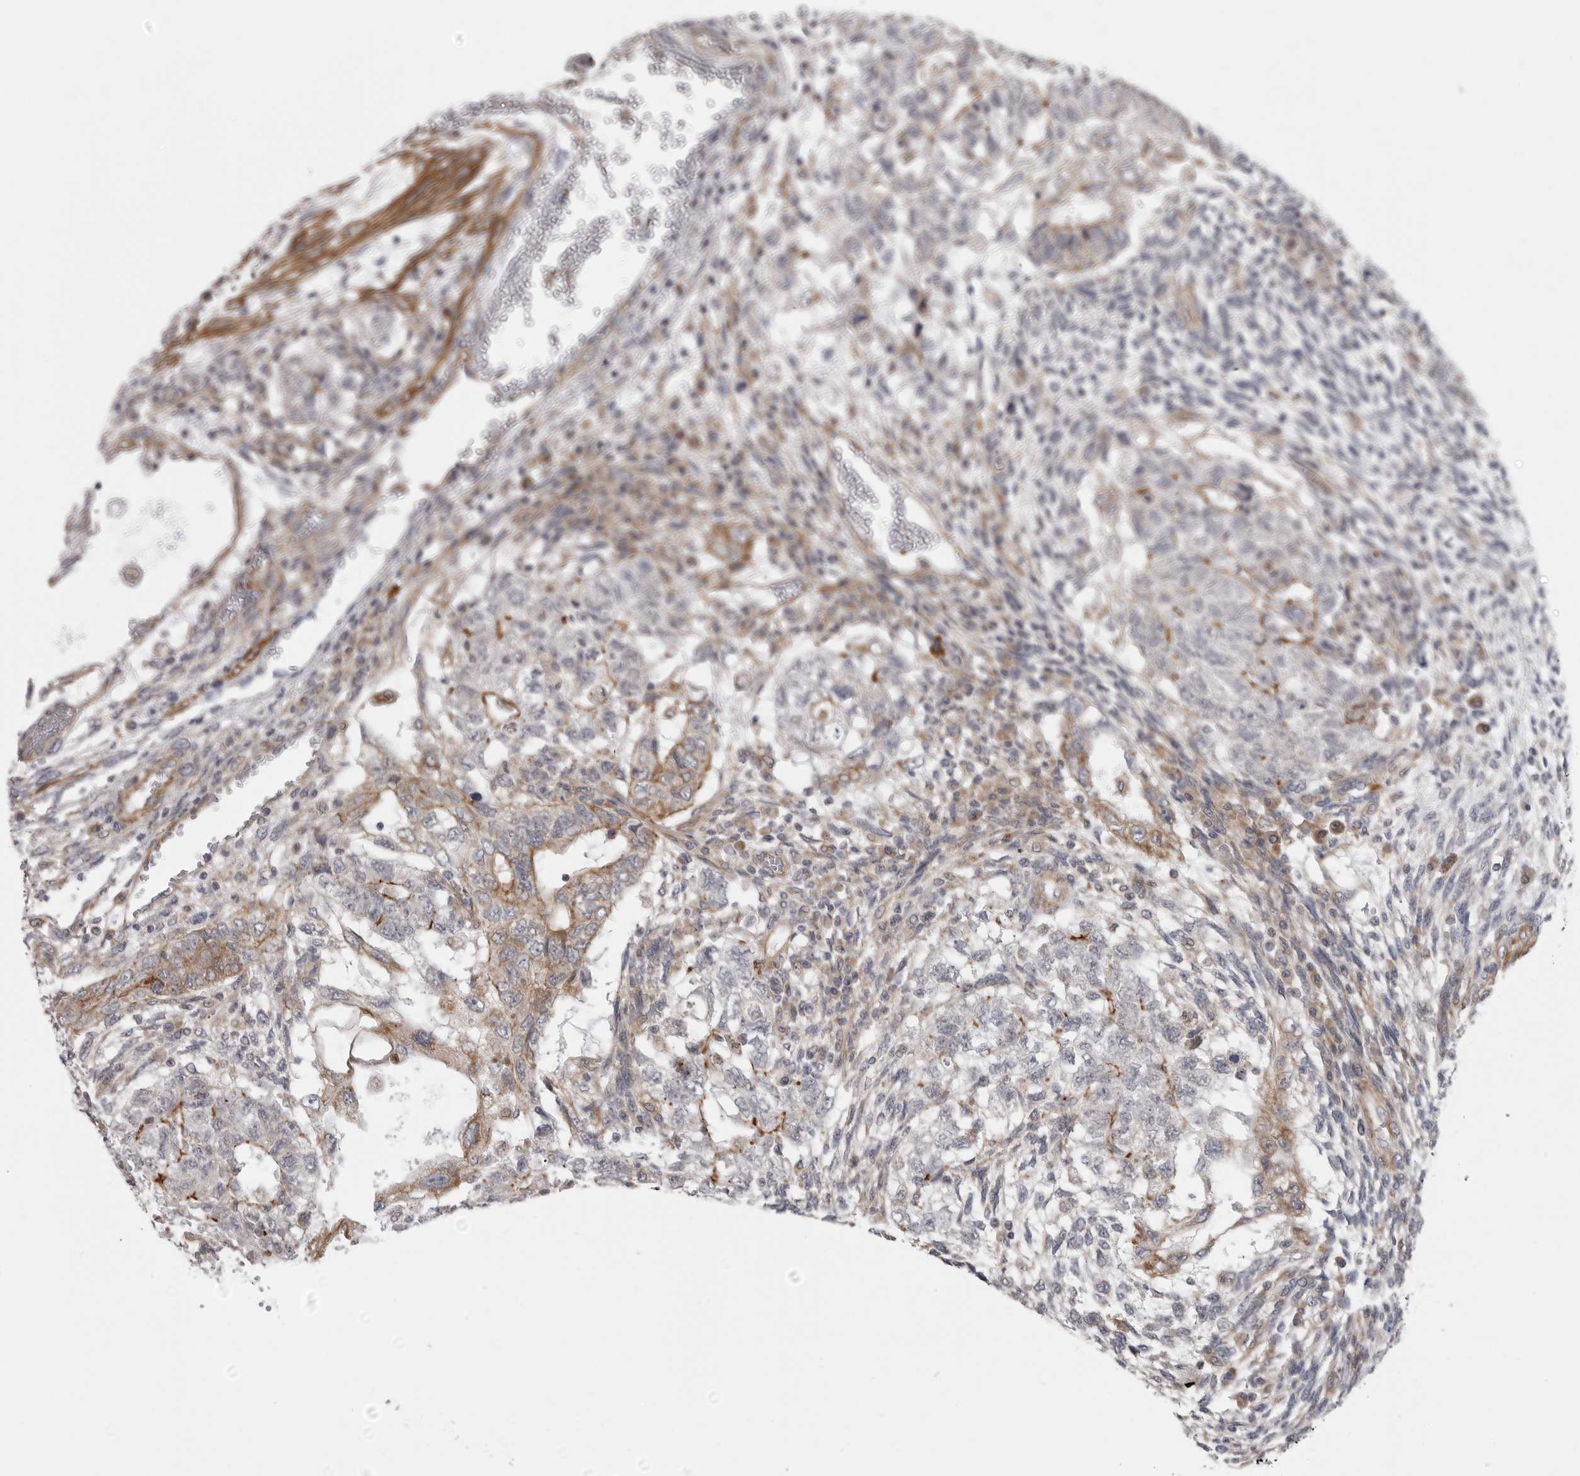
{"staining": {"intensity": "moderate", "quantity": "<25%", "location": "cytoplasmic/membranous"}, "tissue": "testis cancer", "cell_type": "Tumor cells", "image_type": "cancer", "snomed": [{"axis": "morphology", "description": "Normal tissue, NOS"}, {"axis": "morphology", "description": "Carcinoma, Embryonal, NOS"}, {"axis": "topography", "description": "Testis"}], "caption": "DAB immunohistochemical staining of human testis cancer reveals moderate cytoplasmic/membranous protein staining in about <25% of tumor cells.", "gene": "SCP2", "patient": {"sex": "male", "age": 36}}